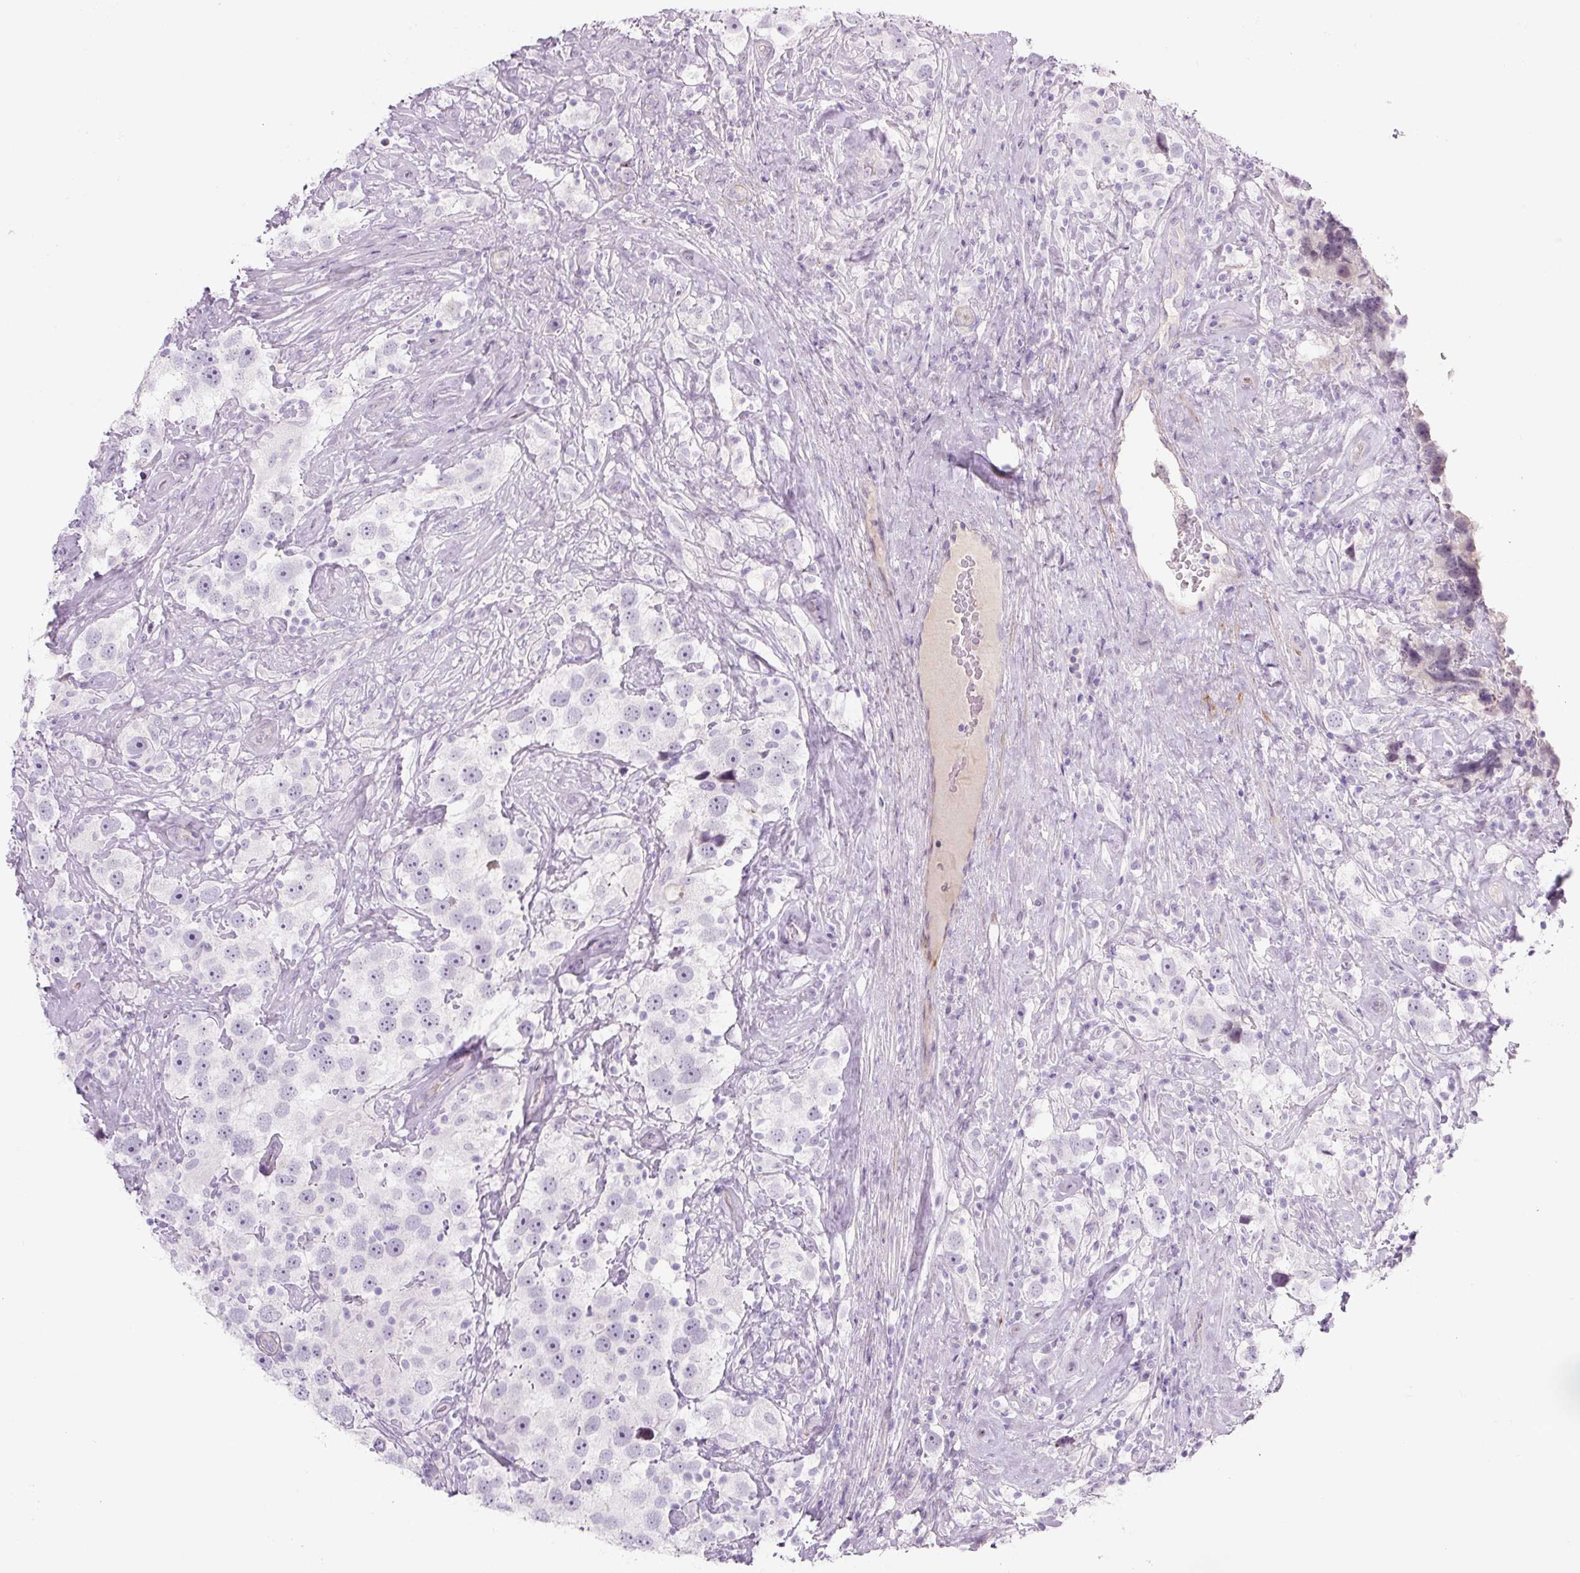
{"staining": {"intensity": "negative", "quantity": "none", "location": "none"}, "tissue": "testis cancer", "cell_type": "Tumor cells", "image_type": "cancer", "snomed": [{"axis": "morphology", "description": "Seminoma, NOS"}, {"axis": "topography", "description": "Testis"}], "caption": "Image shows no significant protein staining in tumor cells of testis cancer (seminoma).", "gene": "PRM1", "patient": {"sex": "male", "age": 49}}